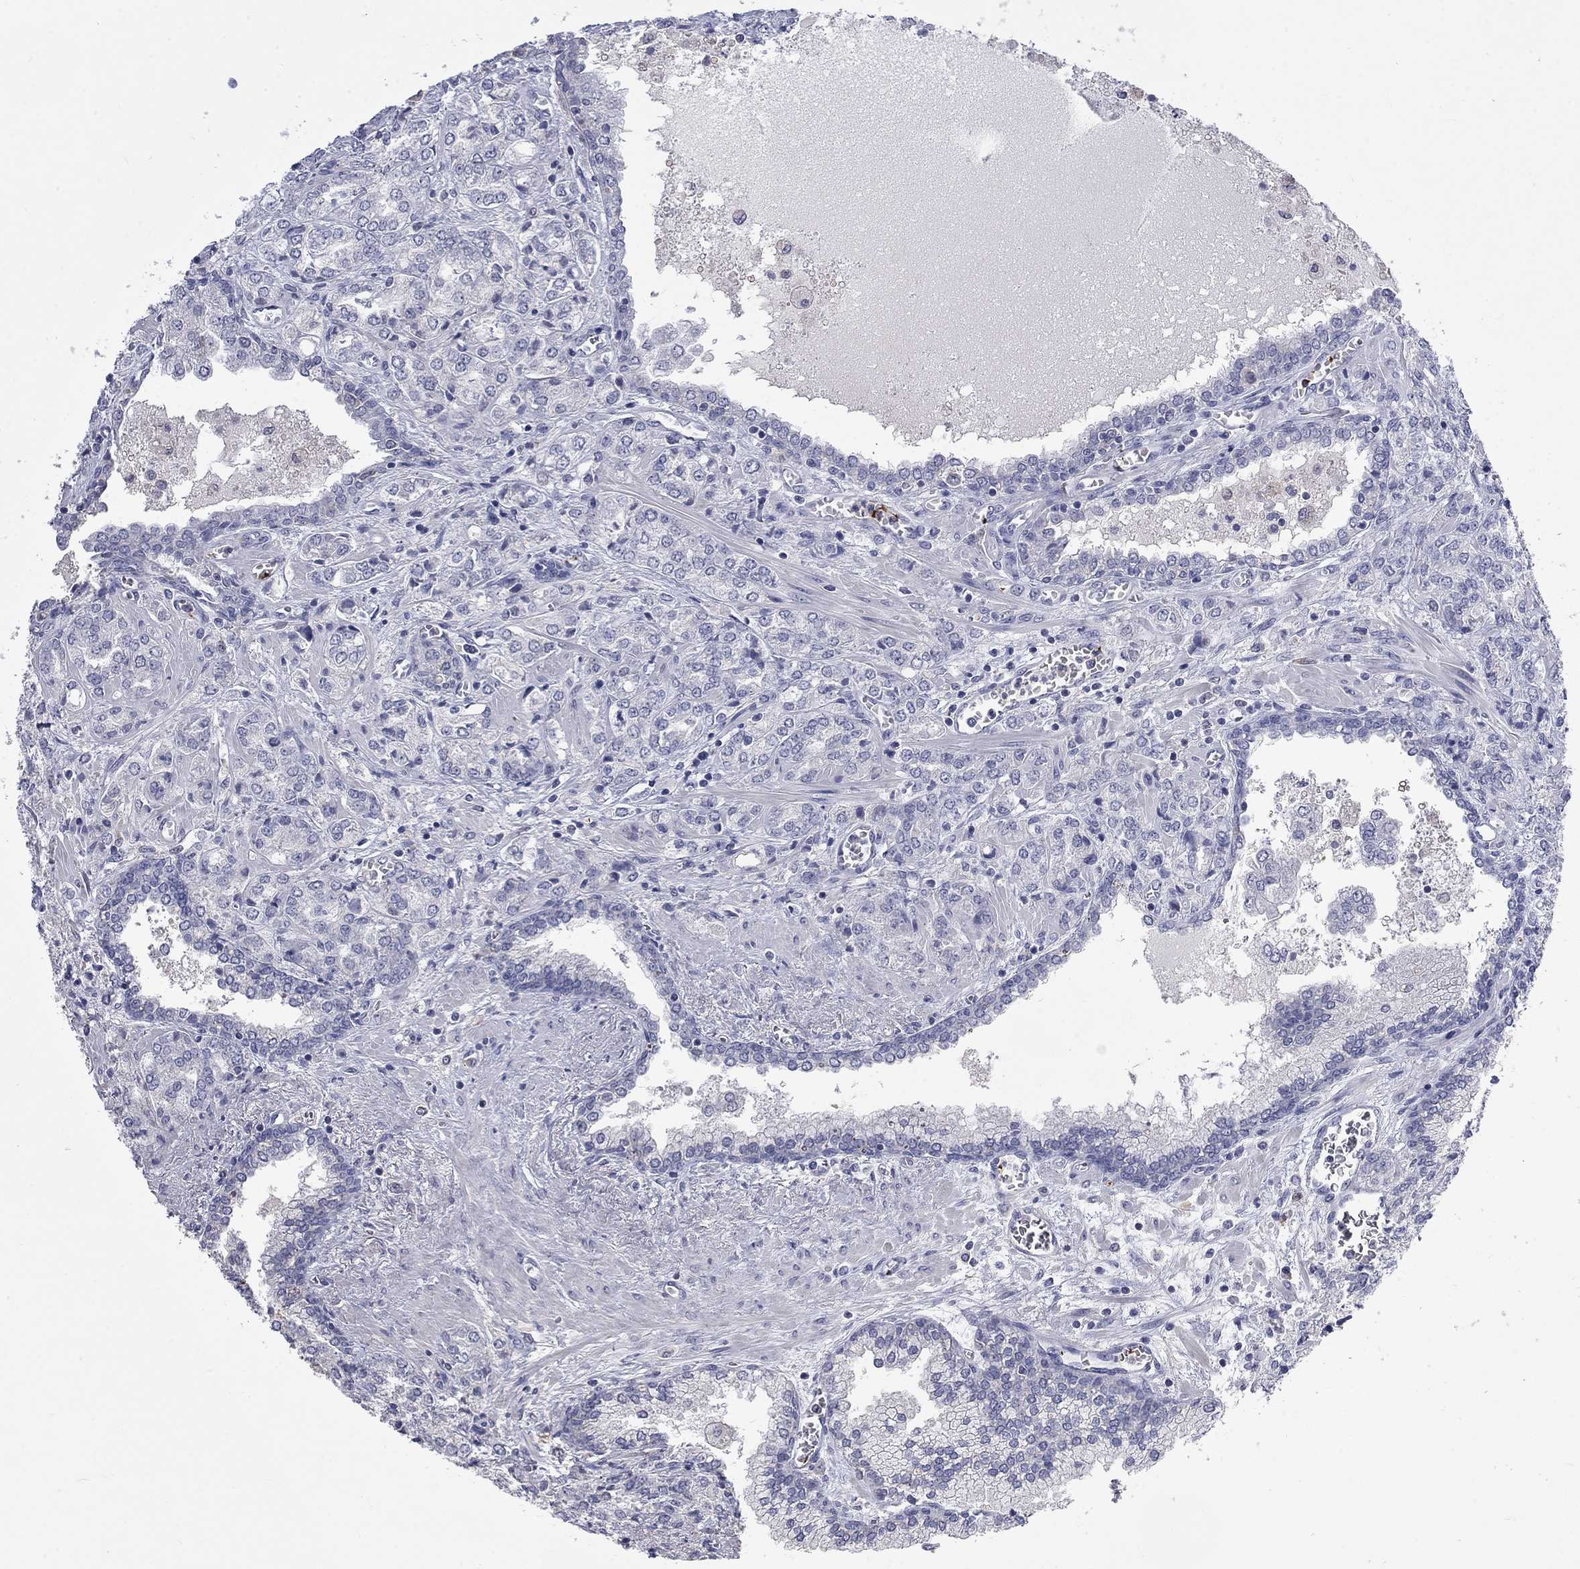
{"staining": {"intensity": "negative", "quantity": "none", "location": "none"}, "tissue": "prostate cancer", "cell_type": "Tumor cells", "image_type": "cancer", "snomed": [{"axis": "morphology", "description": "Adenocarcinoma, NOS"}, {"axis": "topography", "description": "Prostate and seminal vesicle, NOS"}, {"axis": "topography", "description": "Prostate"}], "caption": "Prostate adenocarcinoma was stained to show a protein in brown. There is no significant positivity in tumor cells.", "gene": "PLEK", "patient": {"sex": "male", "age": 62}}